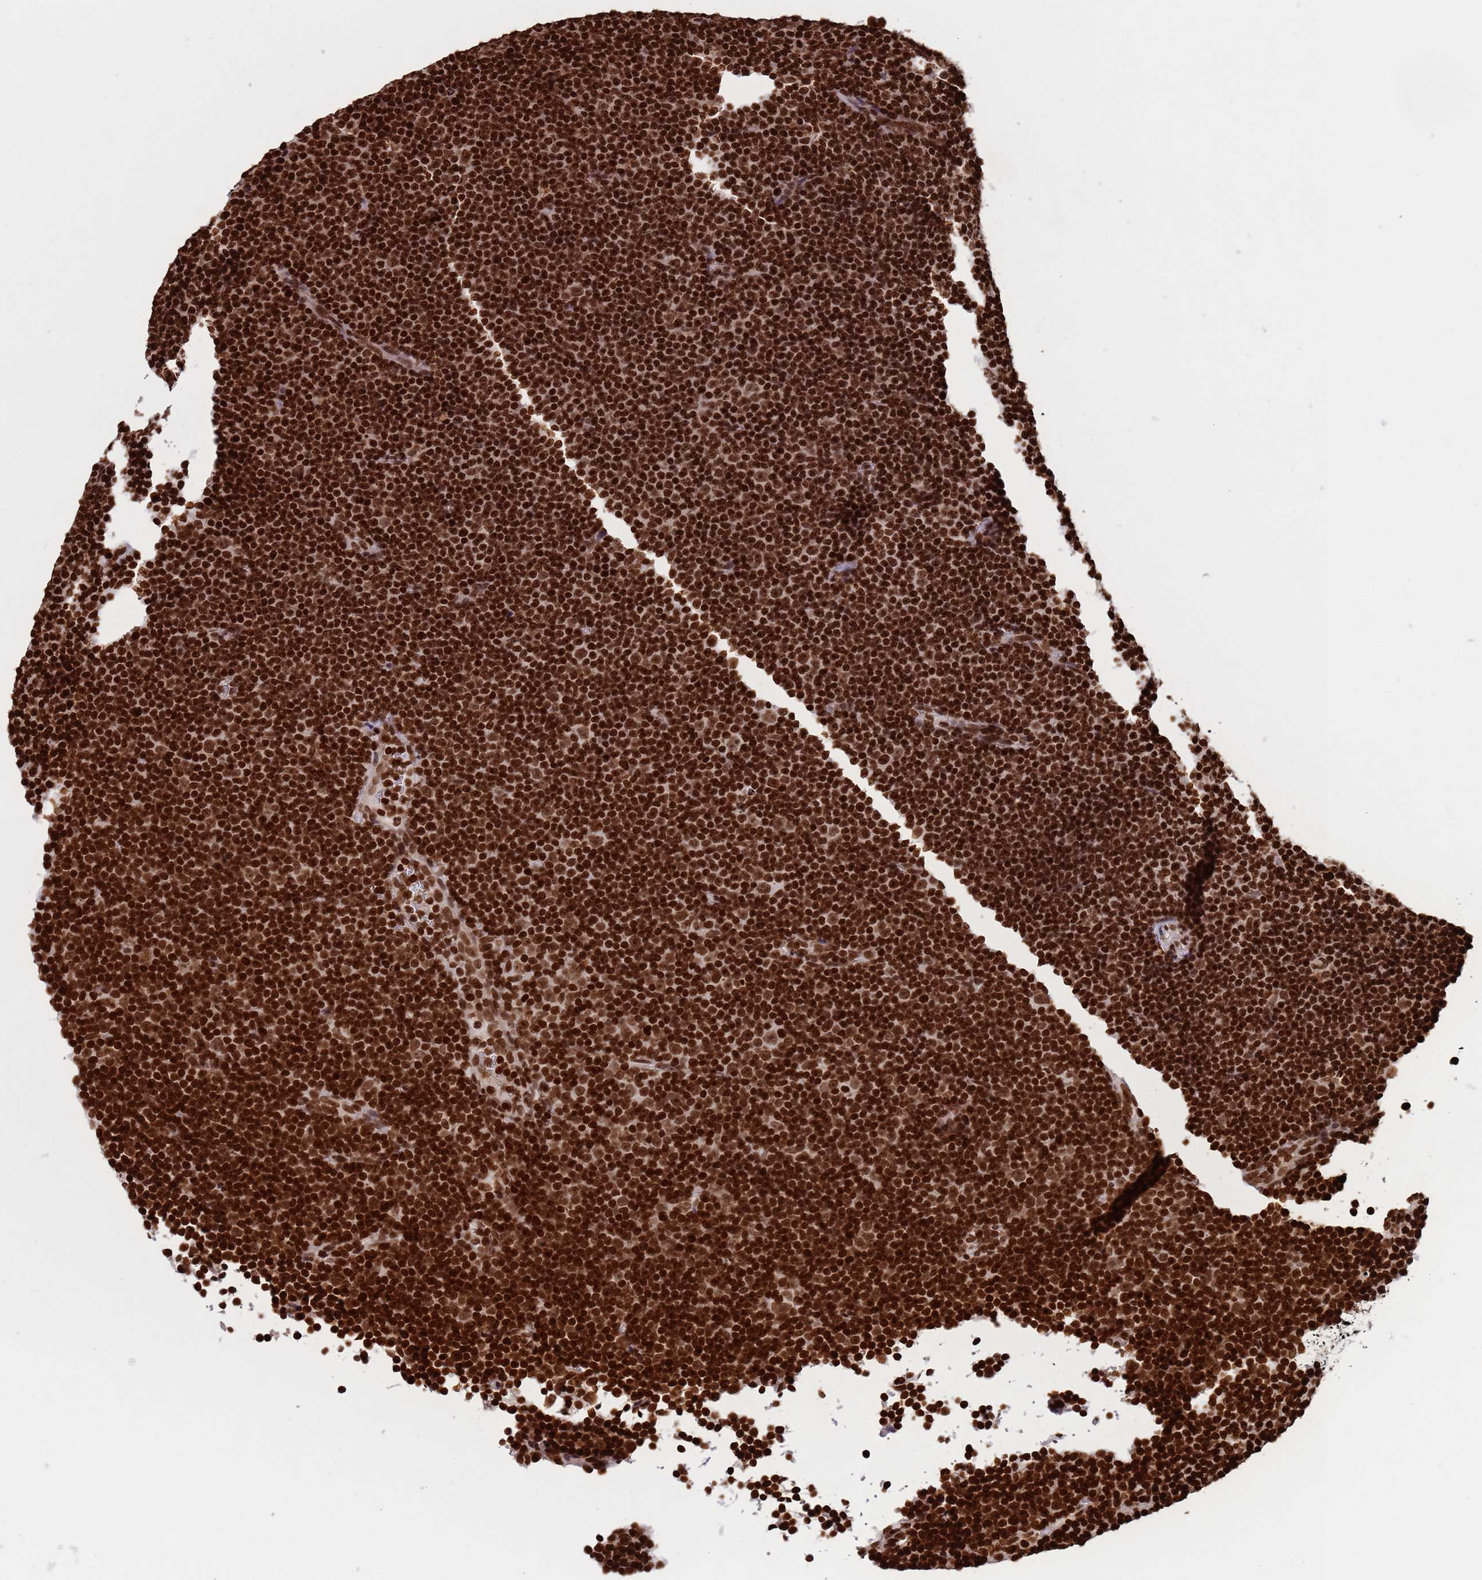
{"staining": {"intensity": "strong", "quantity": ">75%", "location": "nuclear"}, "tissue": "lymphoma", "cell_type": "Tumor cells", "image_type": "cancer", "snomed": [{"axis": "morphology", "description": "Malignant lymphoma, non-Hodgkin's type, Low grade"}, {"axis": "topography", "description": "Lymph node"}], "caption": "Tumor cells exhibit high levels of strong nuclear expression in about >75% of cells in malignant lymphoma, non-Hodgkin's type (low-grade).", "gene": "H3-3B", "patient": {"sex": "female", "age": 67}}